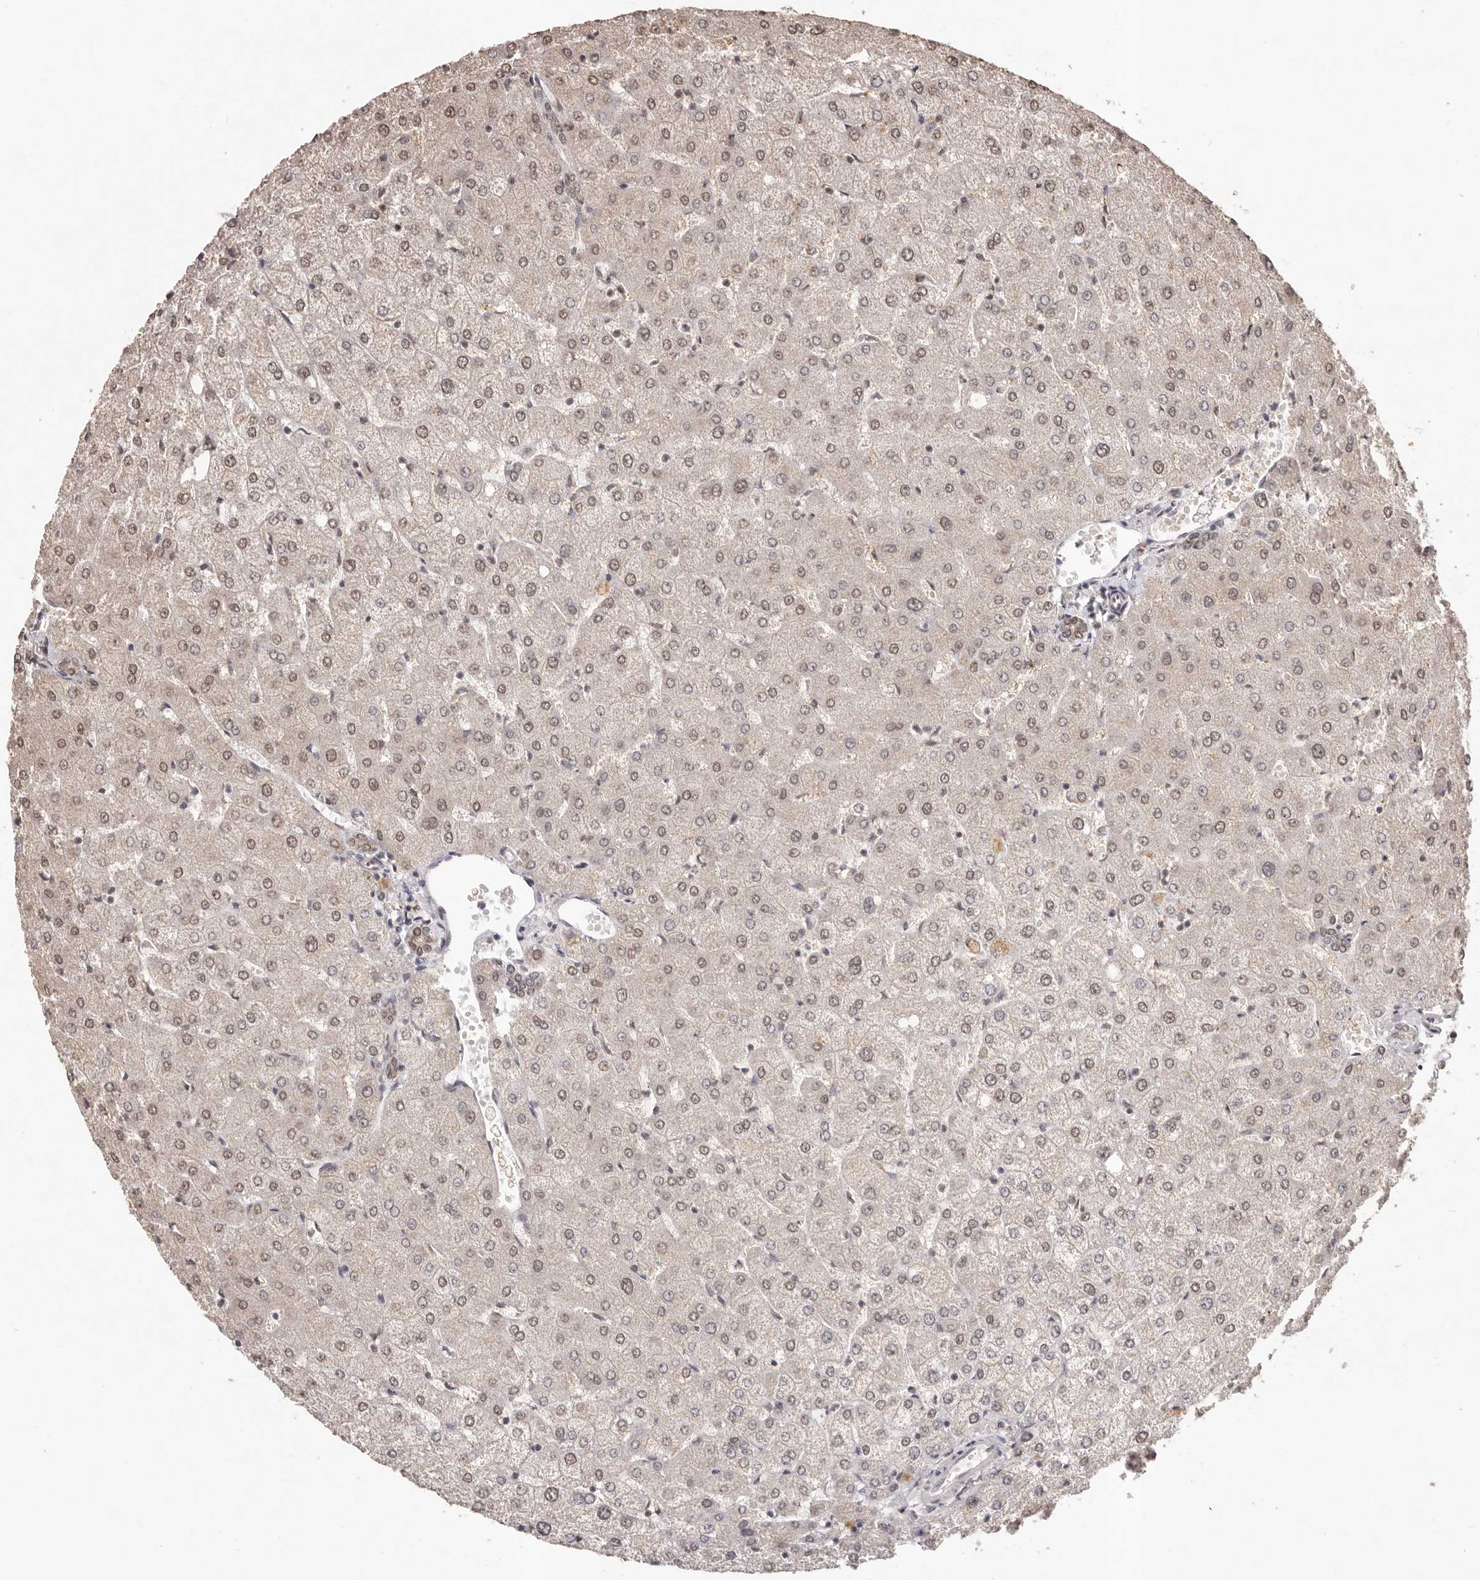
{"staining": {"intensity": "negative", "quantity": "none", "location": "none"}, "tissue": "liver", "cell_type": "Cholangiocytes", "image_type": "normal", "snomed": [{"axis": "morphology", "description": "Normal tissue, NOS"}, {"axis": "topography", "description": "Liver"}], "caption": "High power microscopy micrograph of an IHC photomicrograph of unremarkable liver, revealing no significant expression in cholangiocytes.", "gene": "RPS6KA5", "patient": {"sex": "female", "age": 54}}